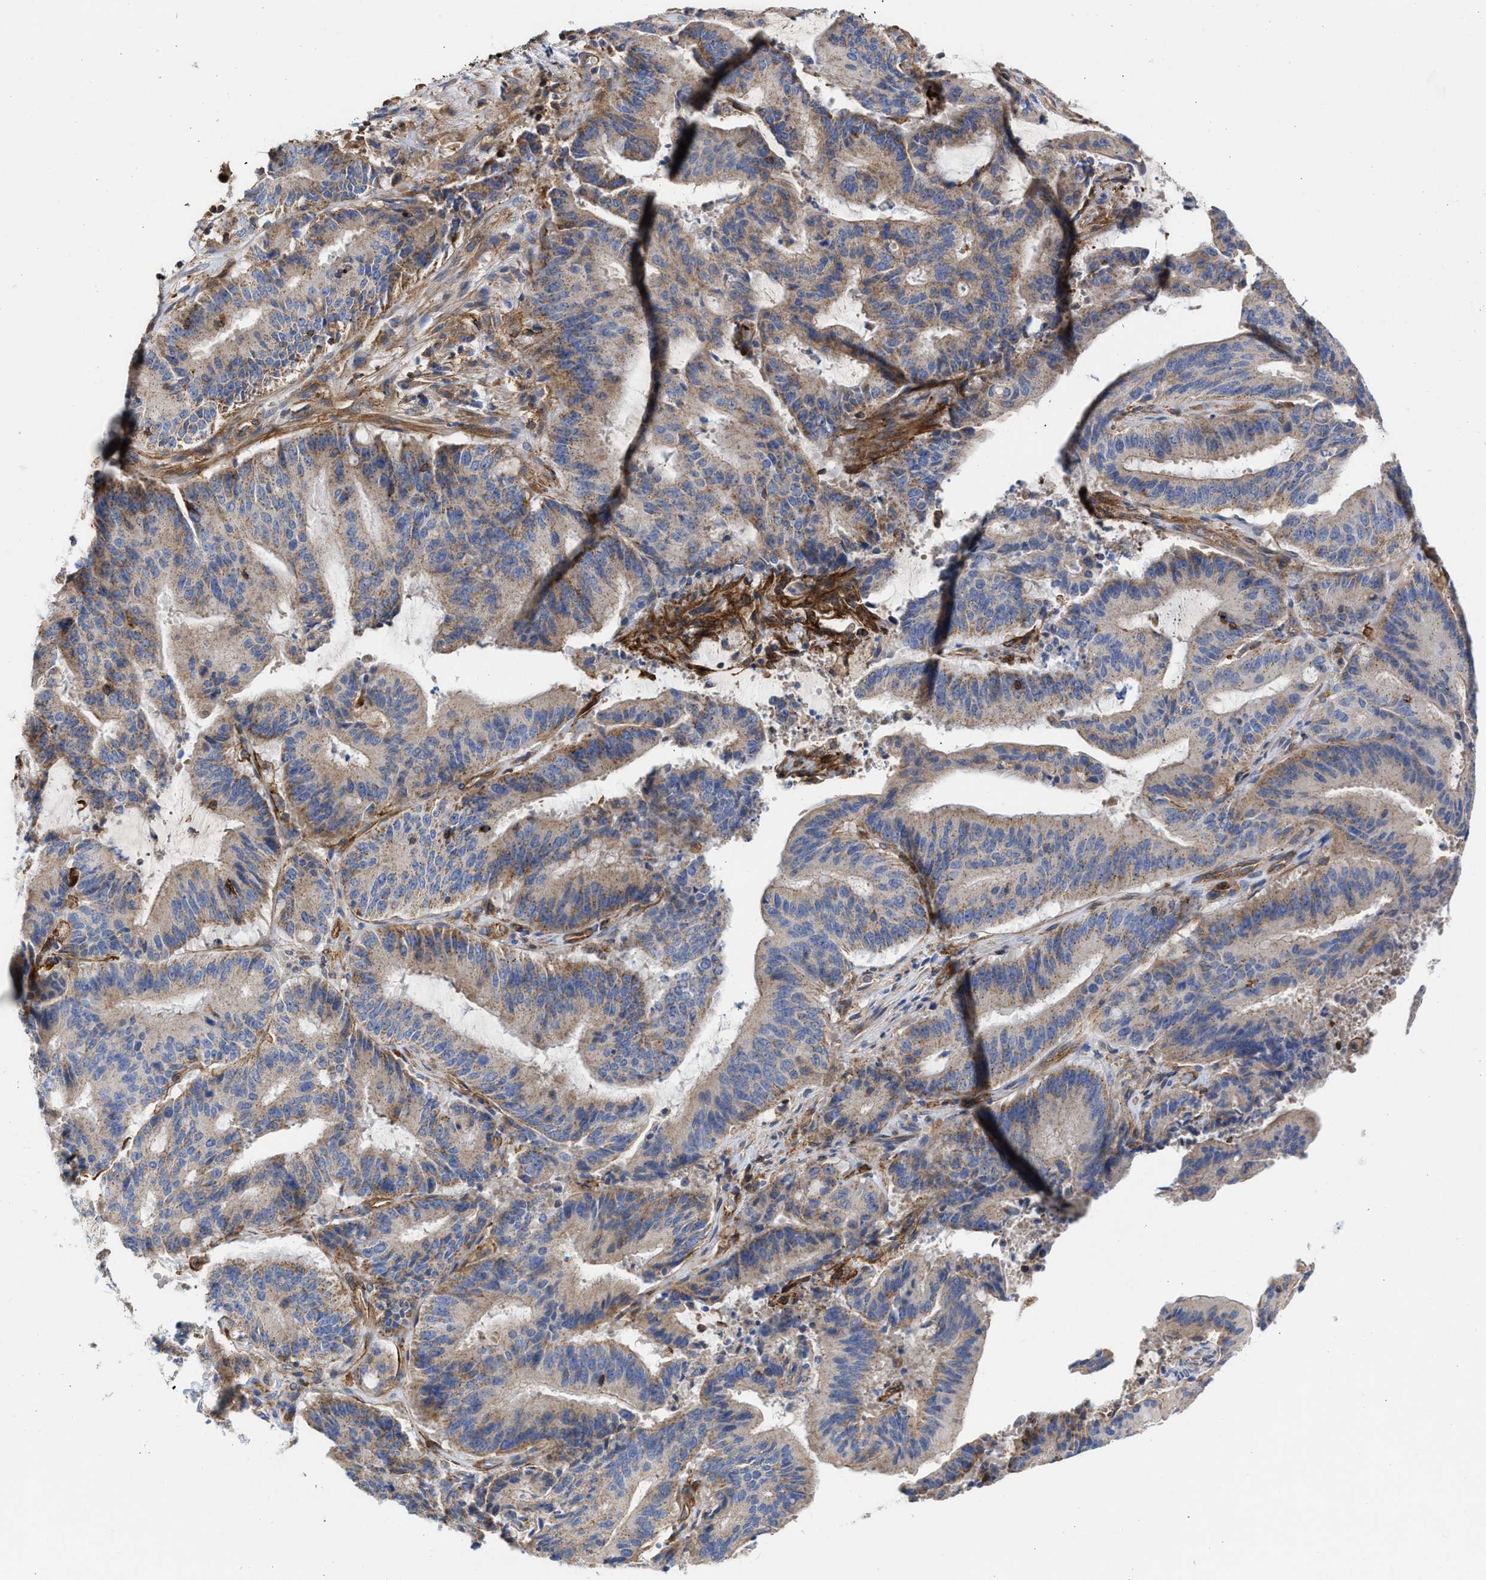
{"staining": {"intensity": "moderate", "quantity": "<25%", "location": "cytoplasmic/membranous"}, "tissue": "liver cancer", "cell_type": "Tumor cells", "image_type": "cancer", "snomed": [{"axis": "morphology", "description": "Normal tissue, NOS"}, {"axis": "morphology", "description": "Cholangiocarcinoma"}, {"axis": "topography", "description": "Liver"}, {"axis": "topography", "description": "Peripheral nerve tissue"}], "caption": "Protein staining exhibits moderate cytoplasmic/membranous staining in about <25% of tumor cells in cholangiocarcinoma (liver).", "gene": "HS3ST5", "patient": {"sex": "female", "age": 73}}